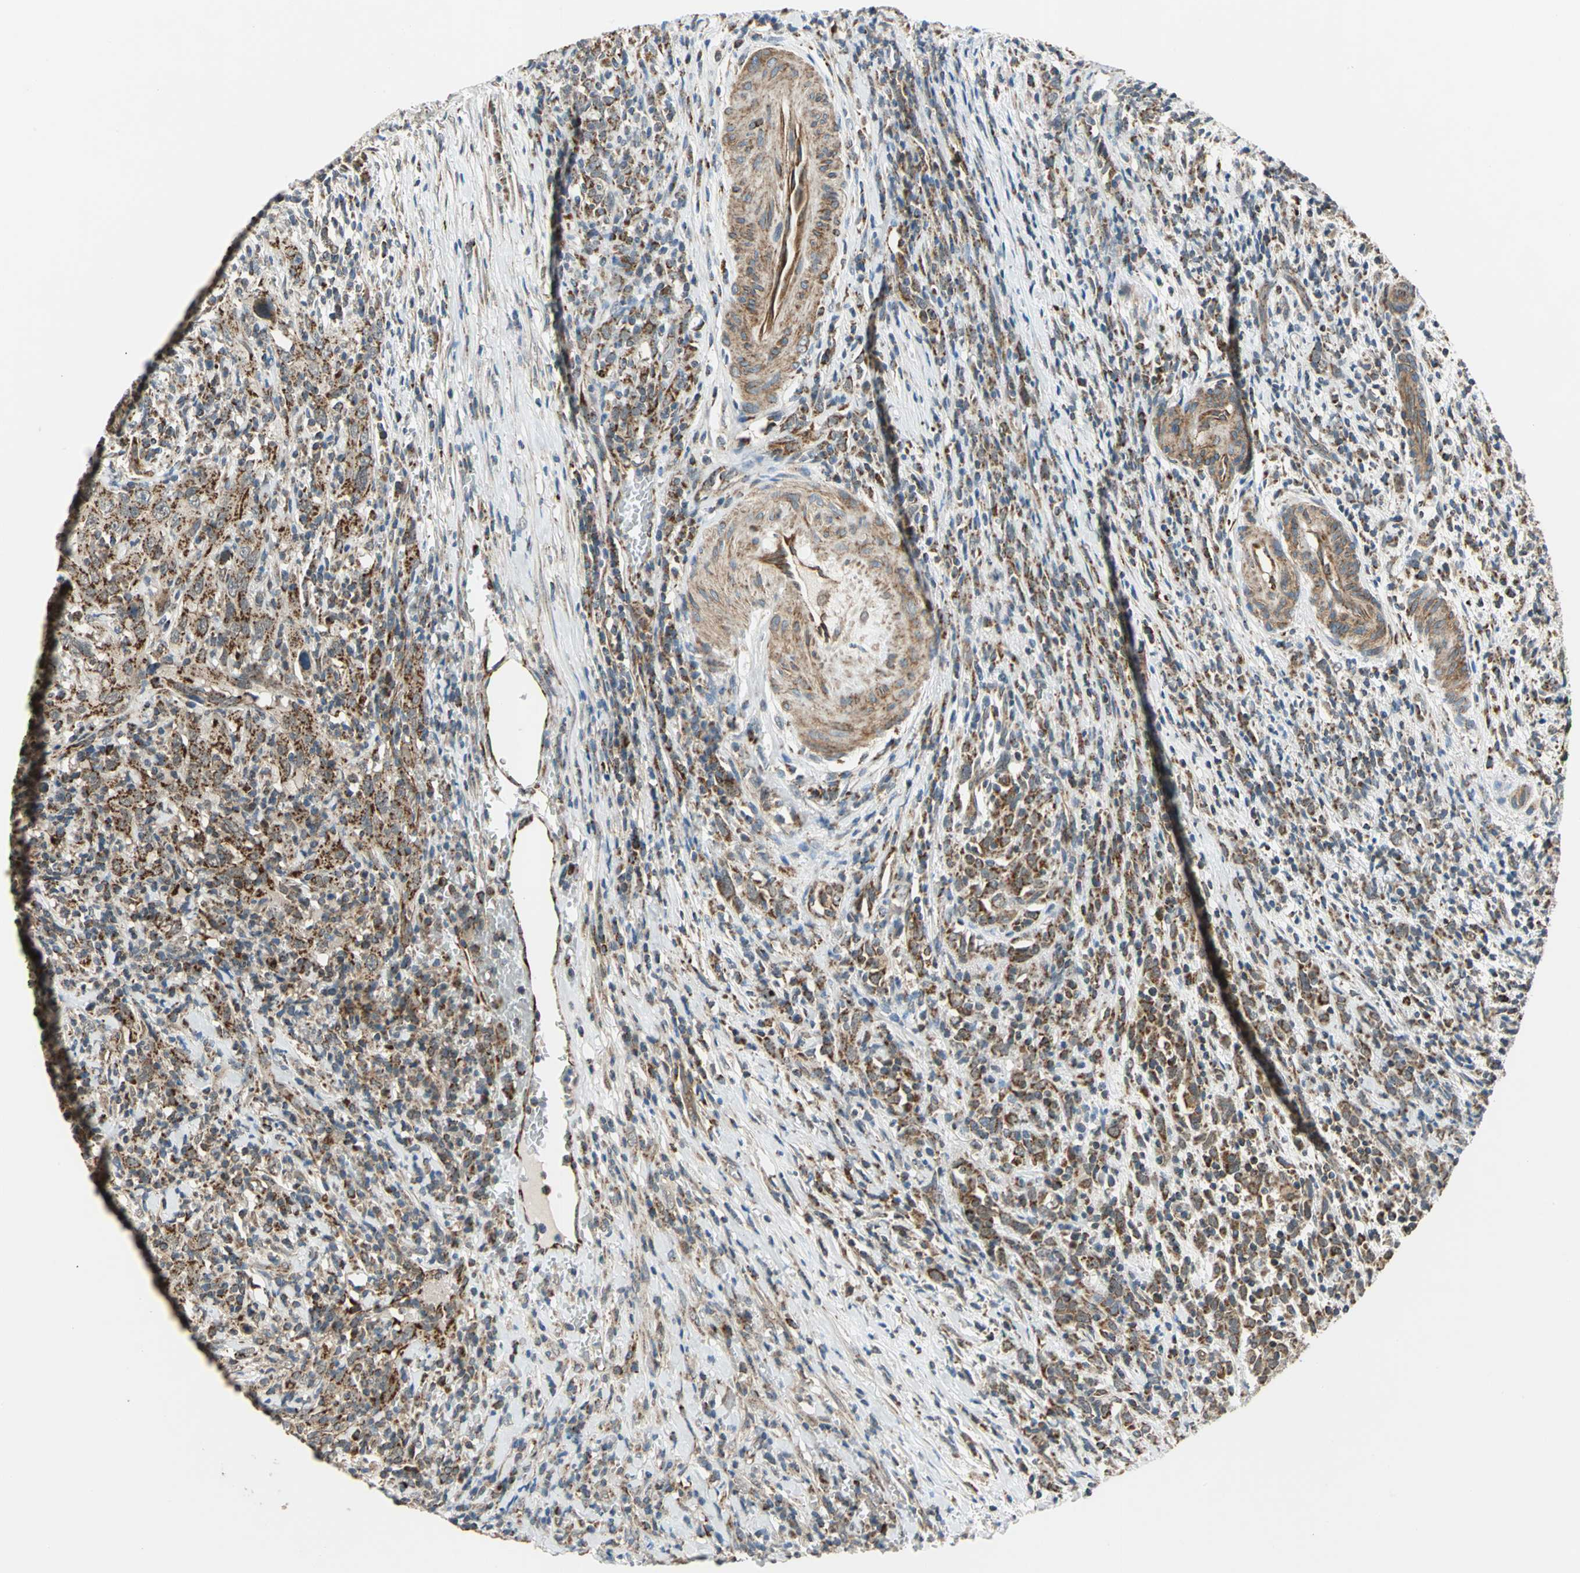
{"staining": {"intensity": "moderate", "quantity": ">75%", "location": "cytoplasmic/membranous"}, "tissue": "urothelial cancer", "cell_type": "Tumor cells", "image_type": "cancer", "snomed": [{"axis": "morphology", "description": "Urothelial carcinoma, High grade"}, {"axis": "topography", "description": "Urinary bladder"}], "caption": "This image reveals high-grade urothelial carcinoma stained with immunohistochemistry to label a protein in brown. The cytoplasmic/membranous of tumor cells show moderate positivity for the protein. Nuclei are counter-stained blue.", "gene": "MRPS22", "patient": {"sex": "male", "age": 61}}